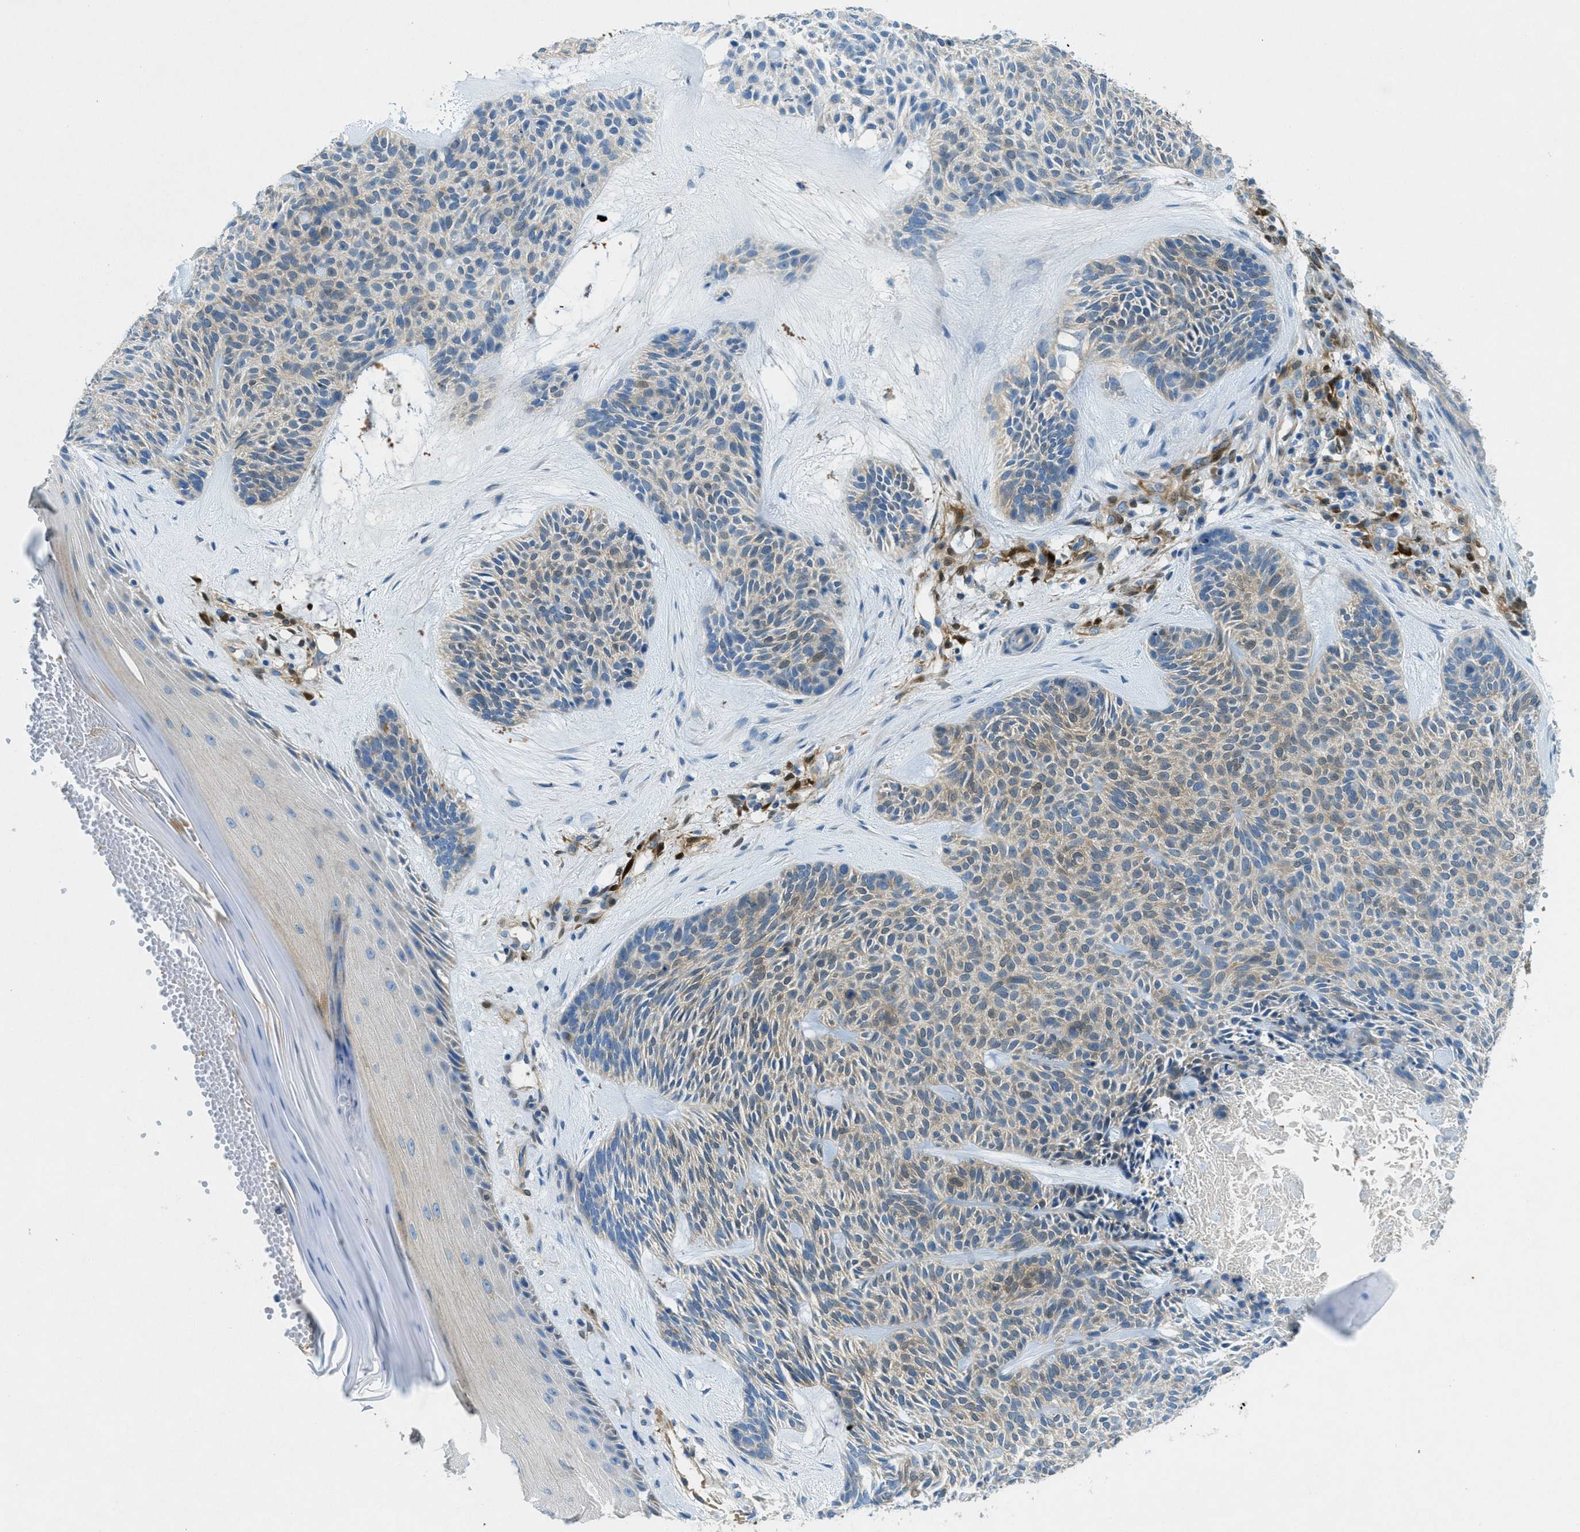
{"staining": {"intensity": "weak", "quantity": "25%-75%", "location": "cytoplasmic/membranous"}, "tissue": "skin cancer", "cell_type": "Tumor cells", "image_type": "cancer", "snomed": [{"axis": "morphology", "description": "Basal cell carcinoma"}, {"axis": "topography", "description": "Skin"}], "caption": "Skin basal cell carcinoma stained with a brown dye demonstrates weak cytoplasmic/membranous positive expression in approximately 25%-75% of tumor cells.", "gene": "CYGB", "patient": {"sex": "male", "age": 55}}